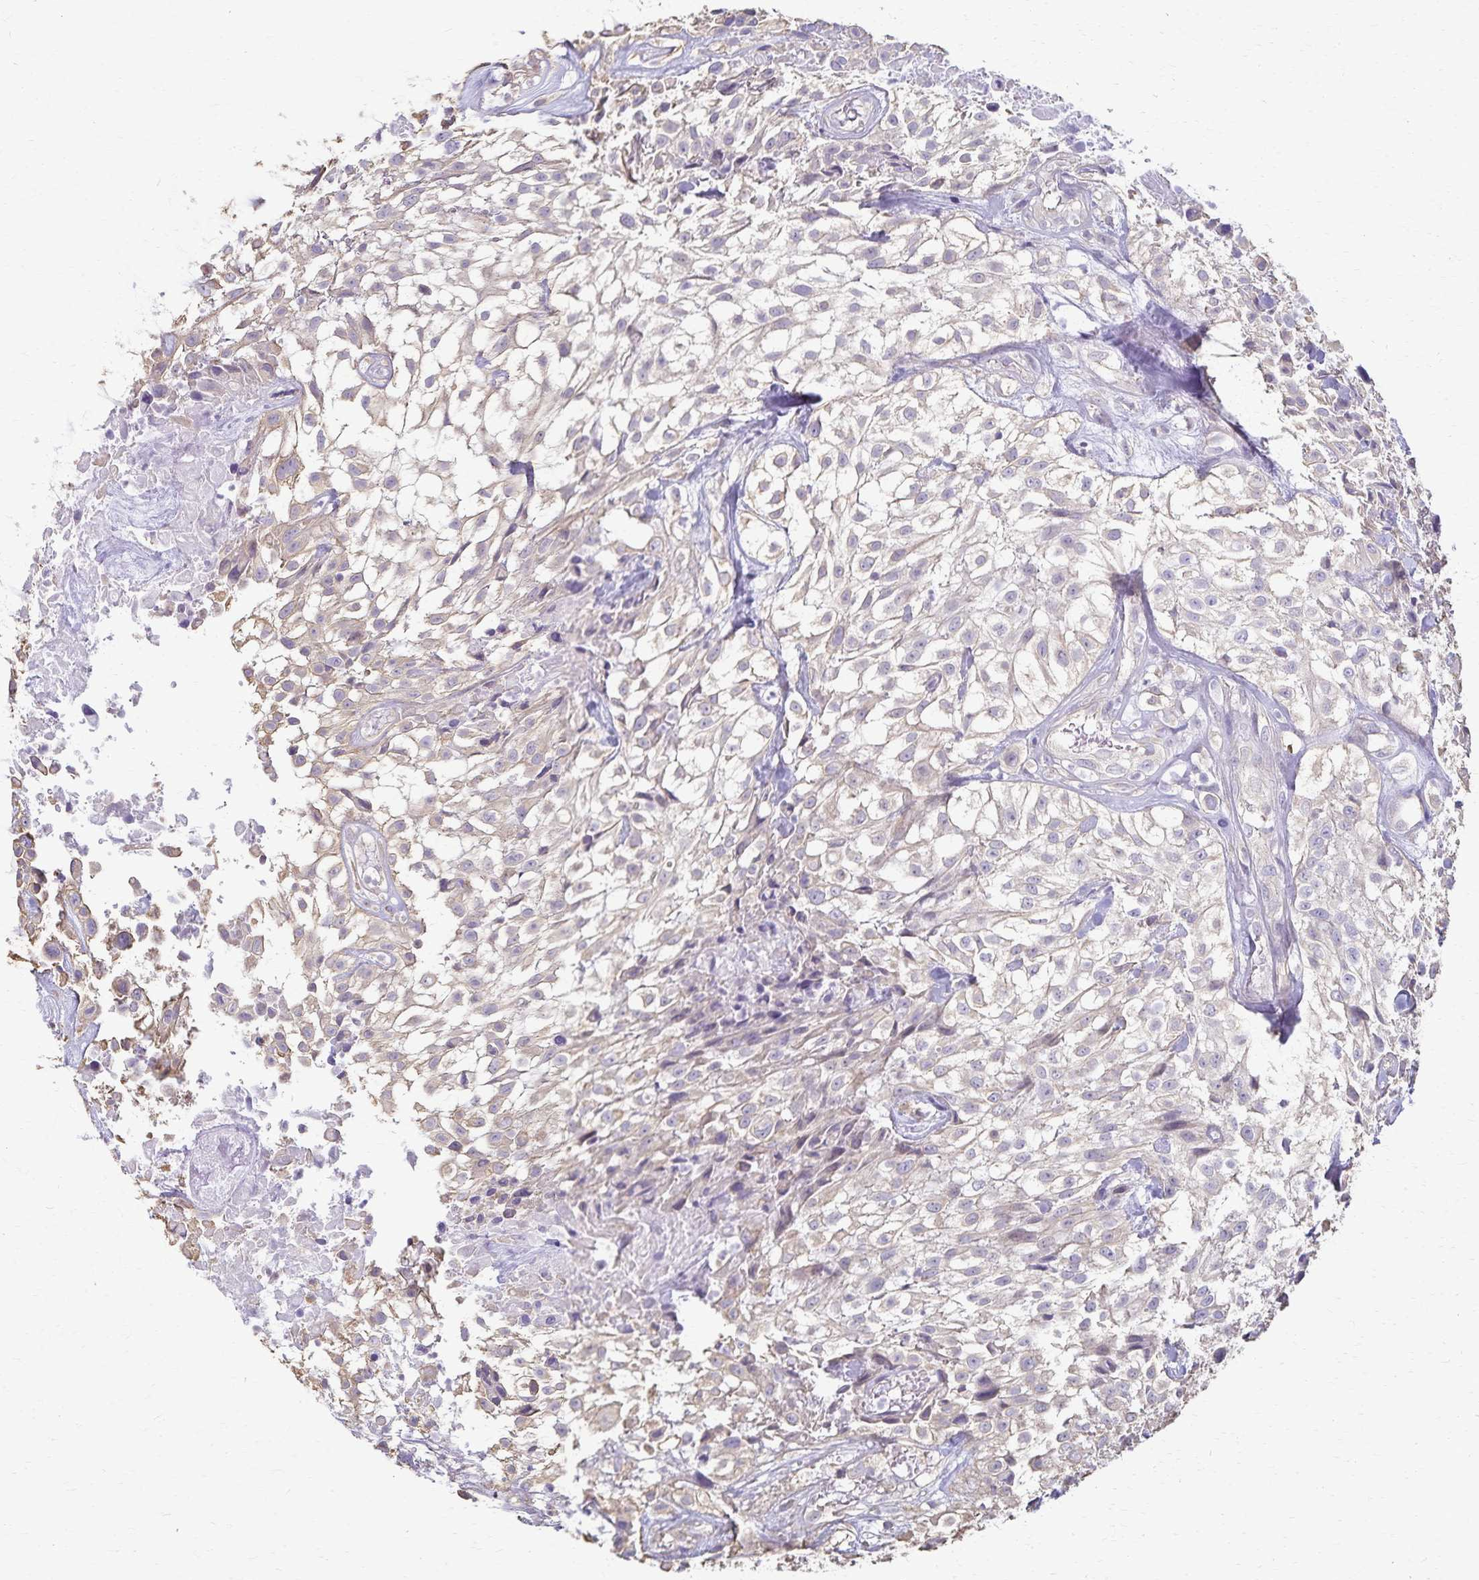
{"staining": {"intensity": "weak", "quantity": "<25%", "location": "cytoplasmic/membranous"}, "tissue": "urothelial cancer", "cell_type": "Tumor cells", "image_type": "cancer", "snomed": [{"axis": "morphology", "description": "Urothelial carcinoma, High grade"}, {"axis": "topography", "description": "Urinary bladder"}], "caption": "This is a photomicrograph of immunohistochemistry staining of high-grade urothelial carcinoma, which shows no expression in tumor cells.", "gene": "KISS1", "patient": {"sex": "male", "age": 56}}